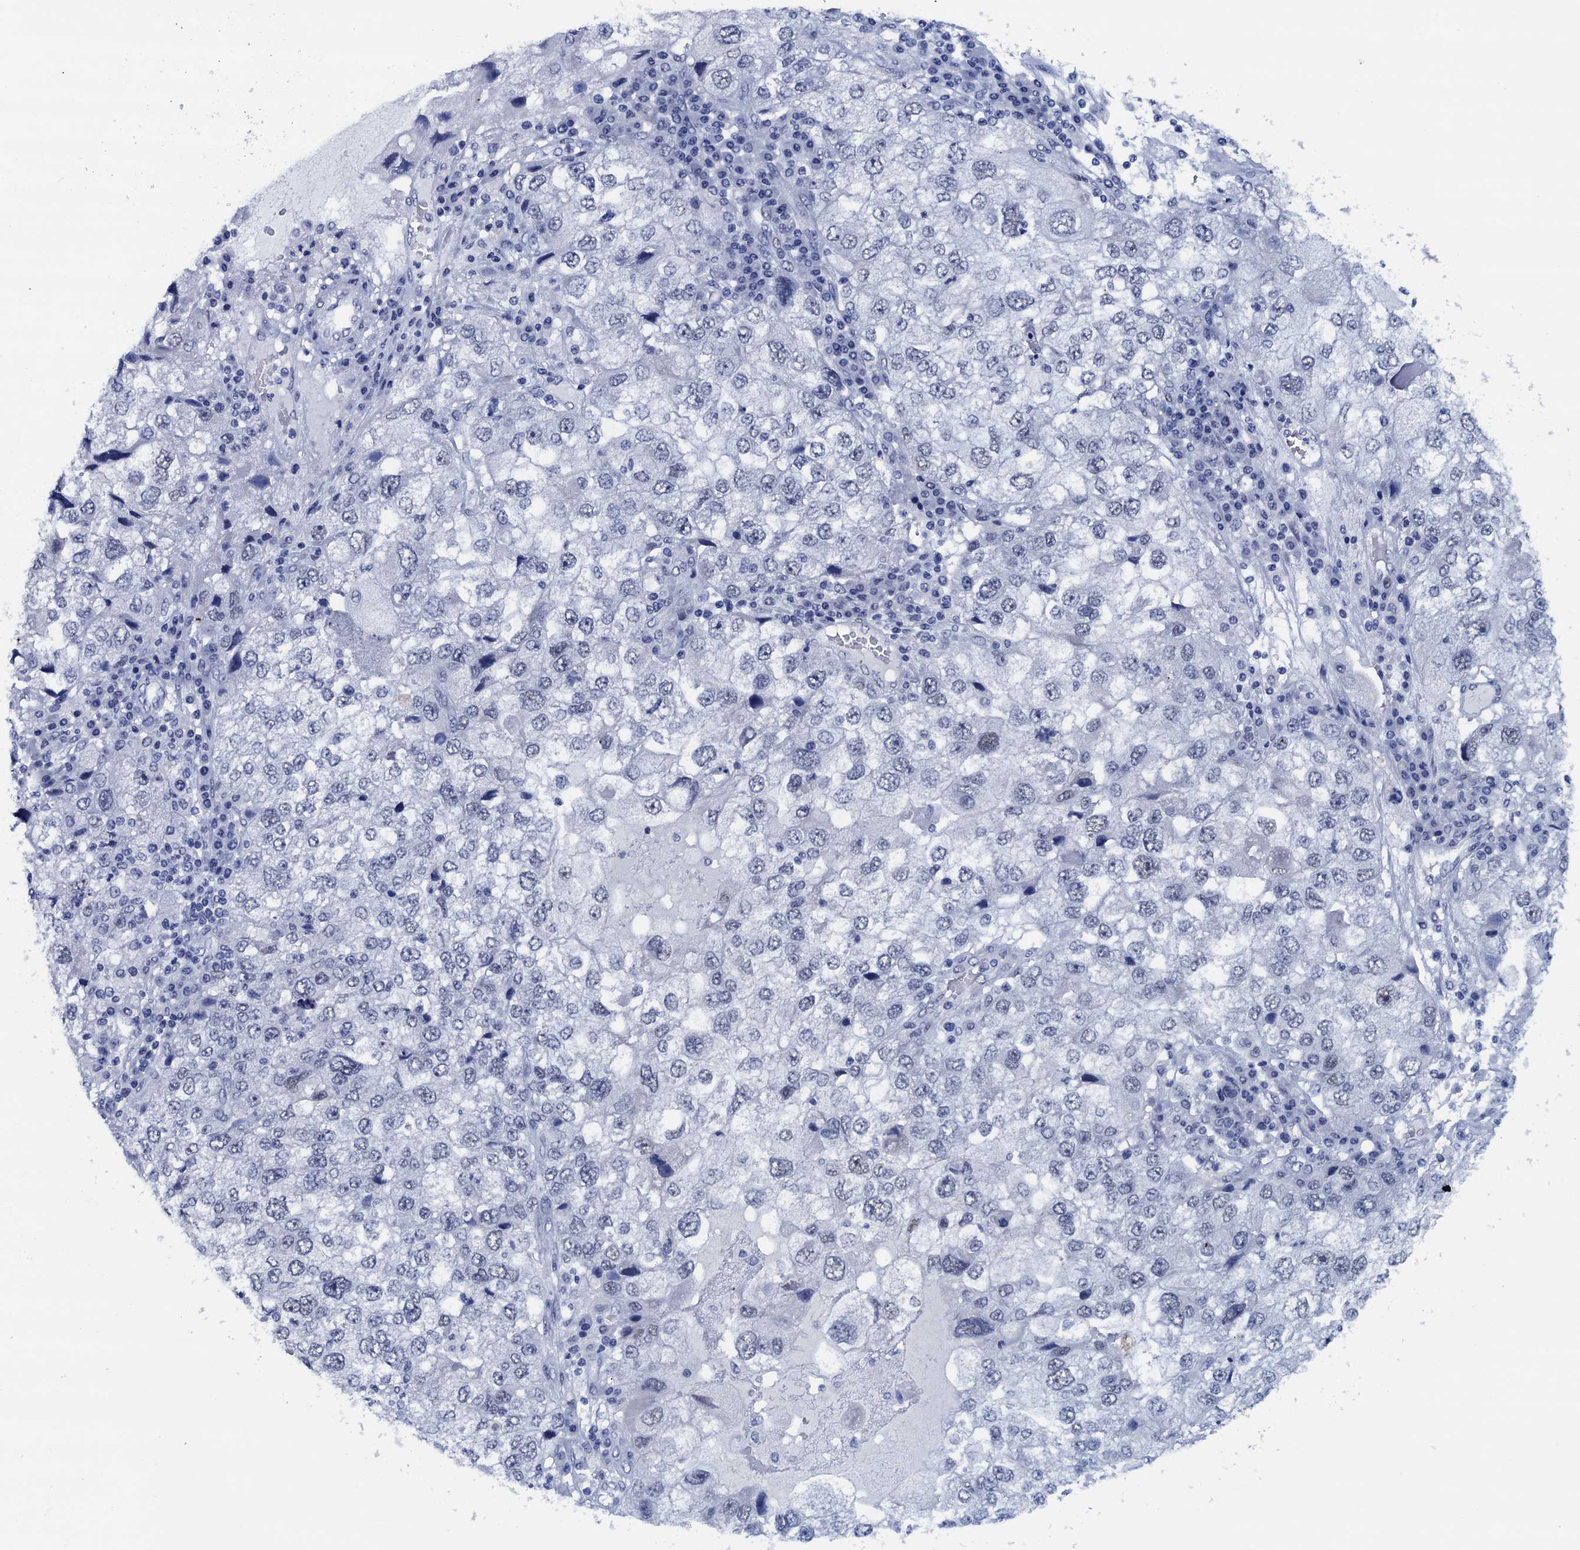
{"staining": {"intensity": "negative", "quantity": "none", "location": "none"}, "tissue": "endometrial cancer", "cell_type": "Tumor cells", "image_type": "cancer", "snomed": [{"axis": "morphology", "description": "Adenocarcinoma, NOS"}, {"axis": "topography", "description": "Endometrium"}], "caption": "Endometrial adenocarcinoma stained for a protein using IHC shows no expression tumor cells.", "gene": "FNBP4", "patient": {"sex": "female", "age": 49}}